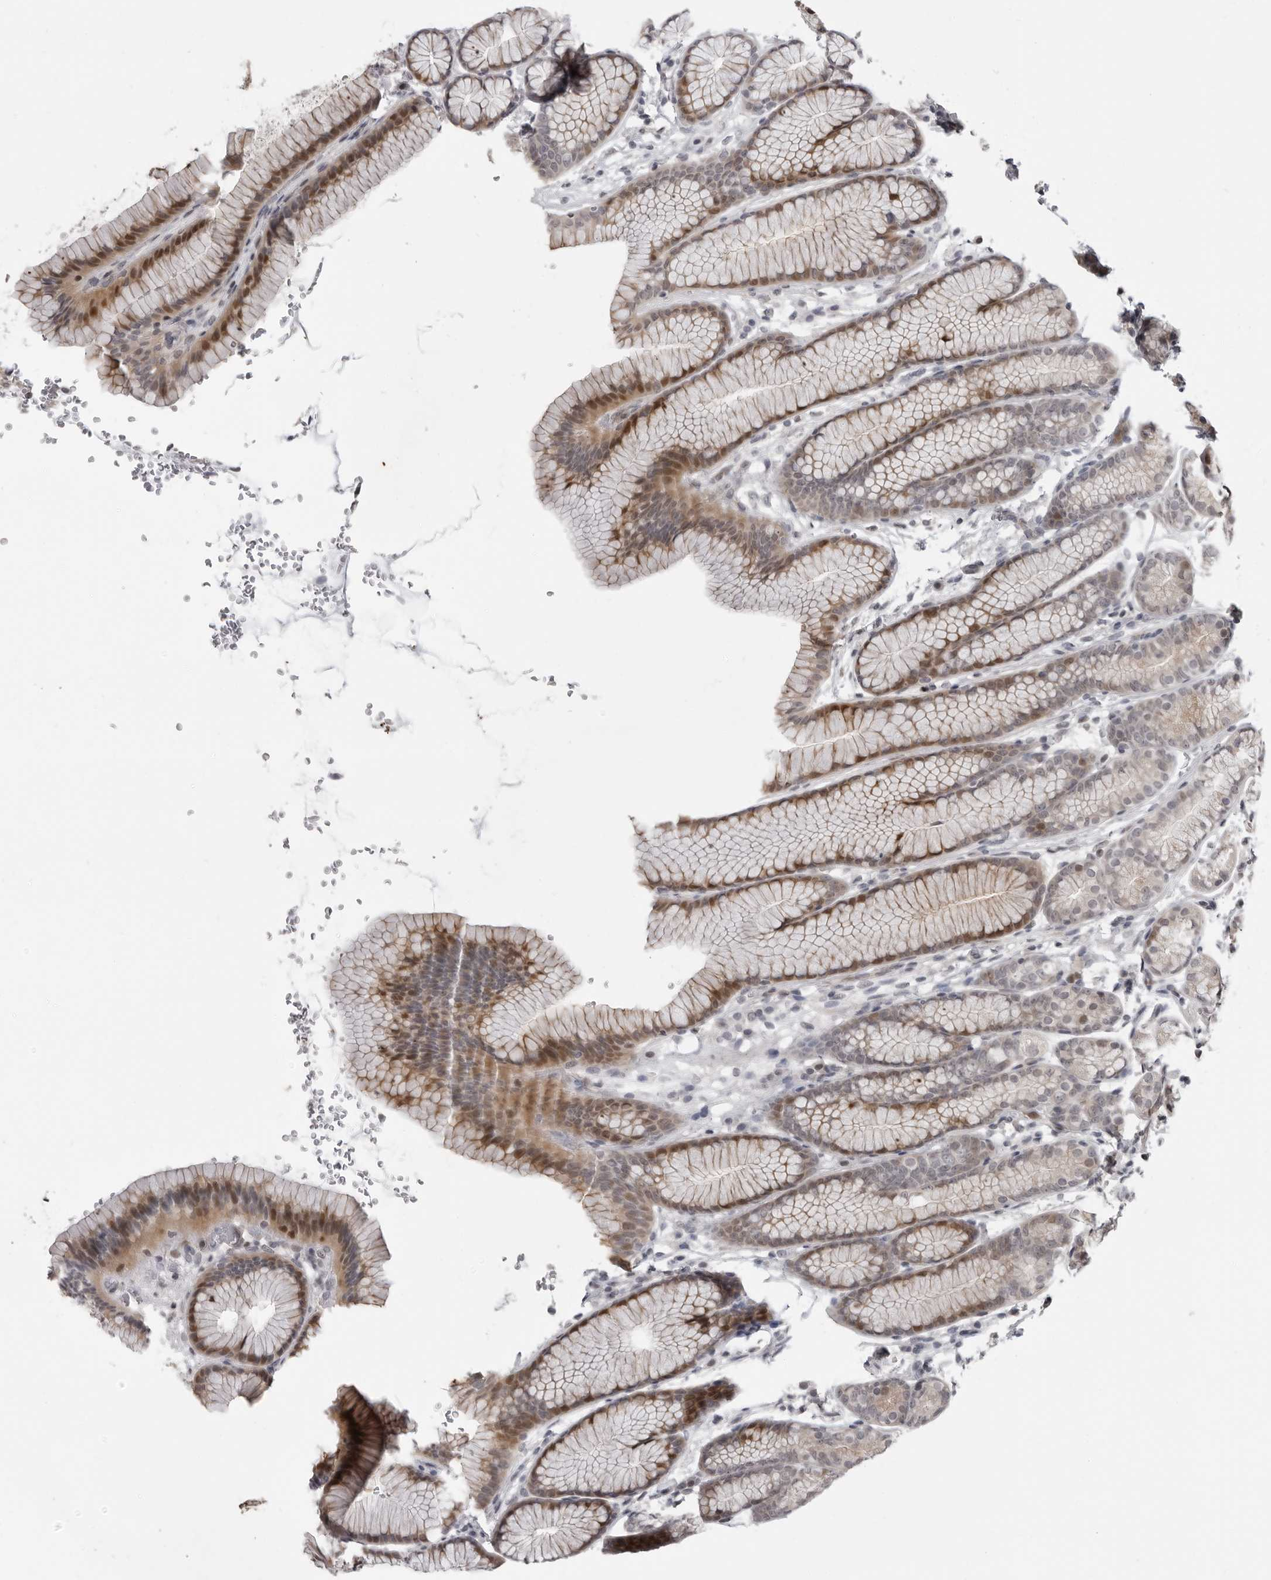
{"staining": {"intensity": "moderate", "quantity": "<25%", "location": "cytoplasmic/membranous,nuclear"}, "tissue": "stomach", "cell_type": "Glandular cells", "image_type": "normal", "snomed": [{"axis": "morphology", "description": "Normal tissue, NOS"}, {"axis": "topography", "description": "Stomach"}], "caption": "Protein expression by immunohistochemistry (IHC) demonstrates moderate cytoplasmic/membranous,nuclear positivity in approximately <25% of glandular cells in unremarkable stomach.", "gene": "PRRX2", "patient": {"sex": "male", "age": 42}}